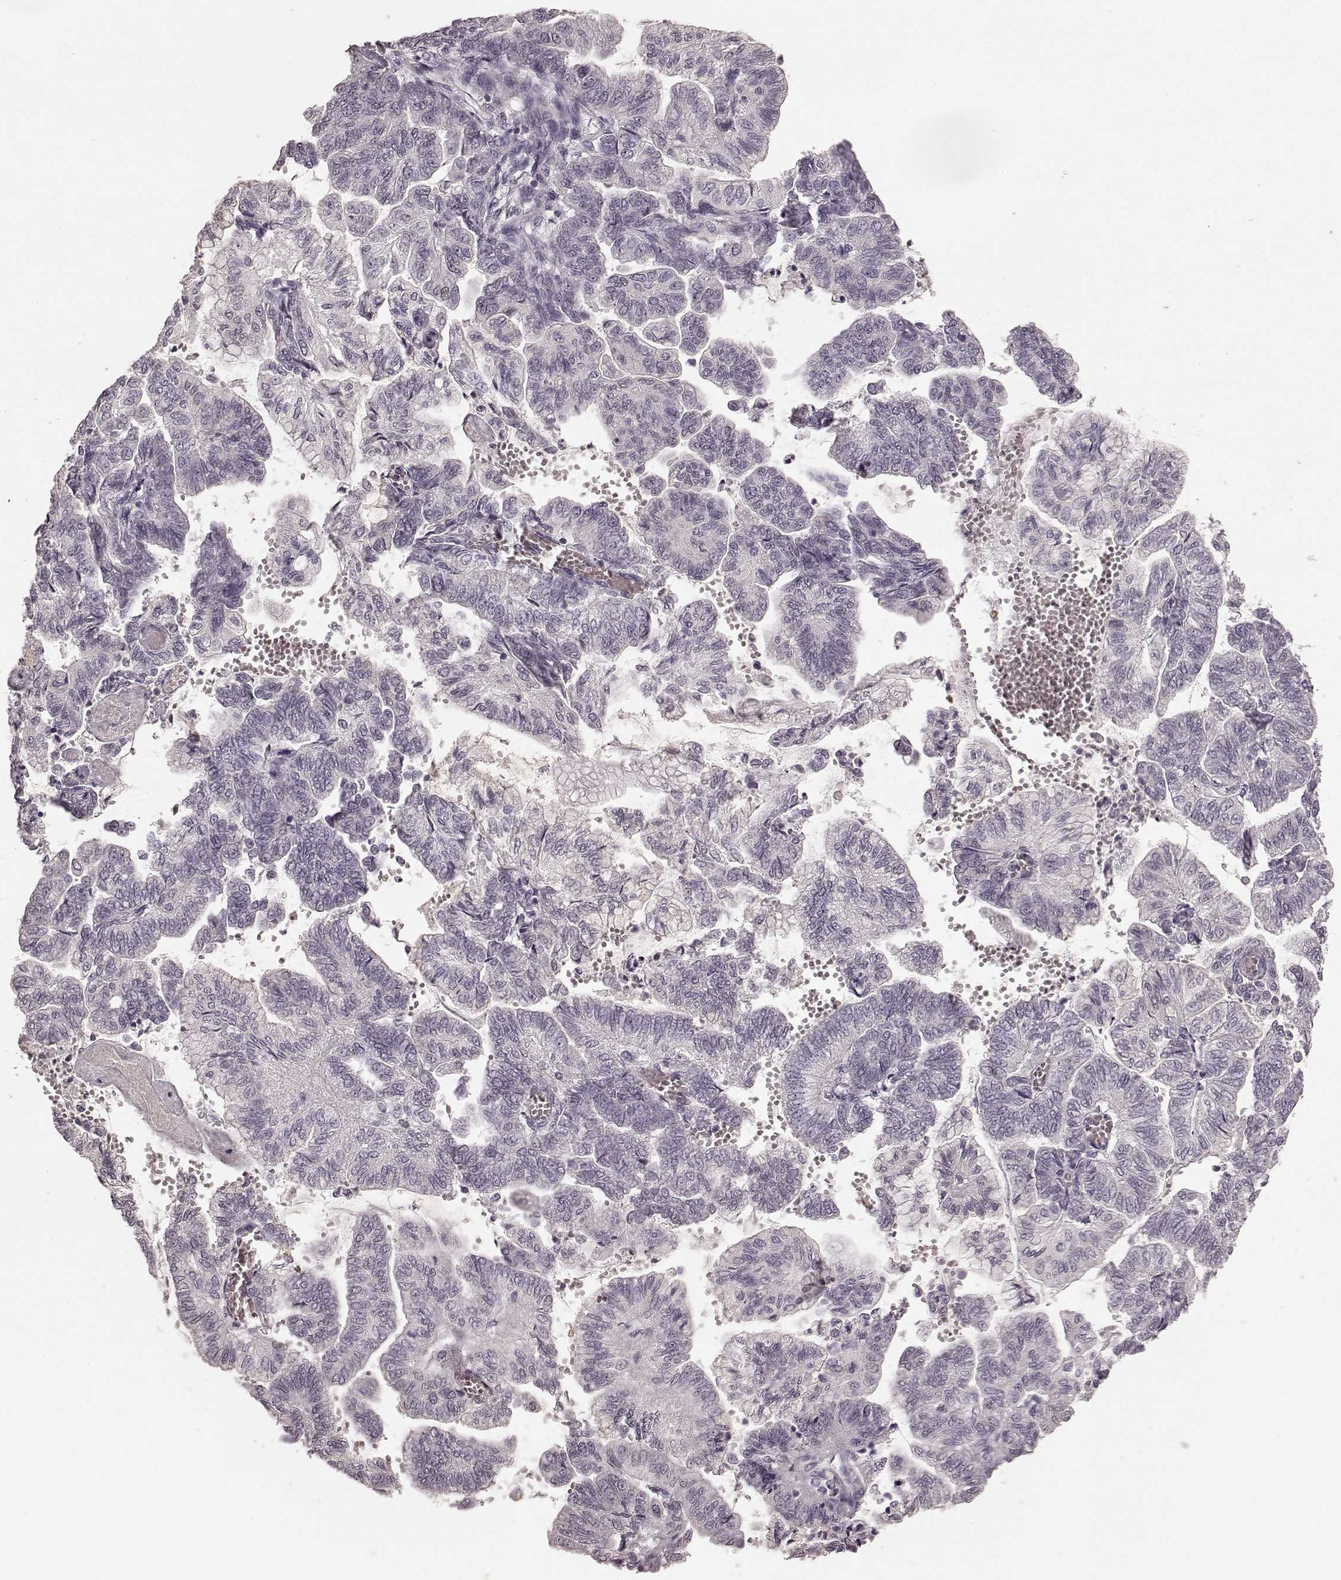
{"staining": {"intensity": "strong", "quantity": "<25%", "location": "nuclear"}, "tissue": "stomach cancer", "cell_type": "Tumor cells", "image_type": "cancer", "snomed": [{"axis": "morphology", "description": "Adenocarcinoma, NOS"}, {"axis": "topography", "description": "Stomach"}], "caption": "Tumor cells display strong nuclear positivity in about <25% of cells in stomach cancer (adenocarcinoma).", "gene": "CCNA2", "patient": {"sex": "male", "age": 83}}